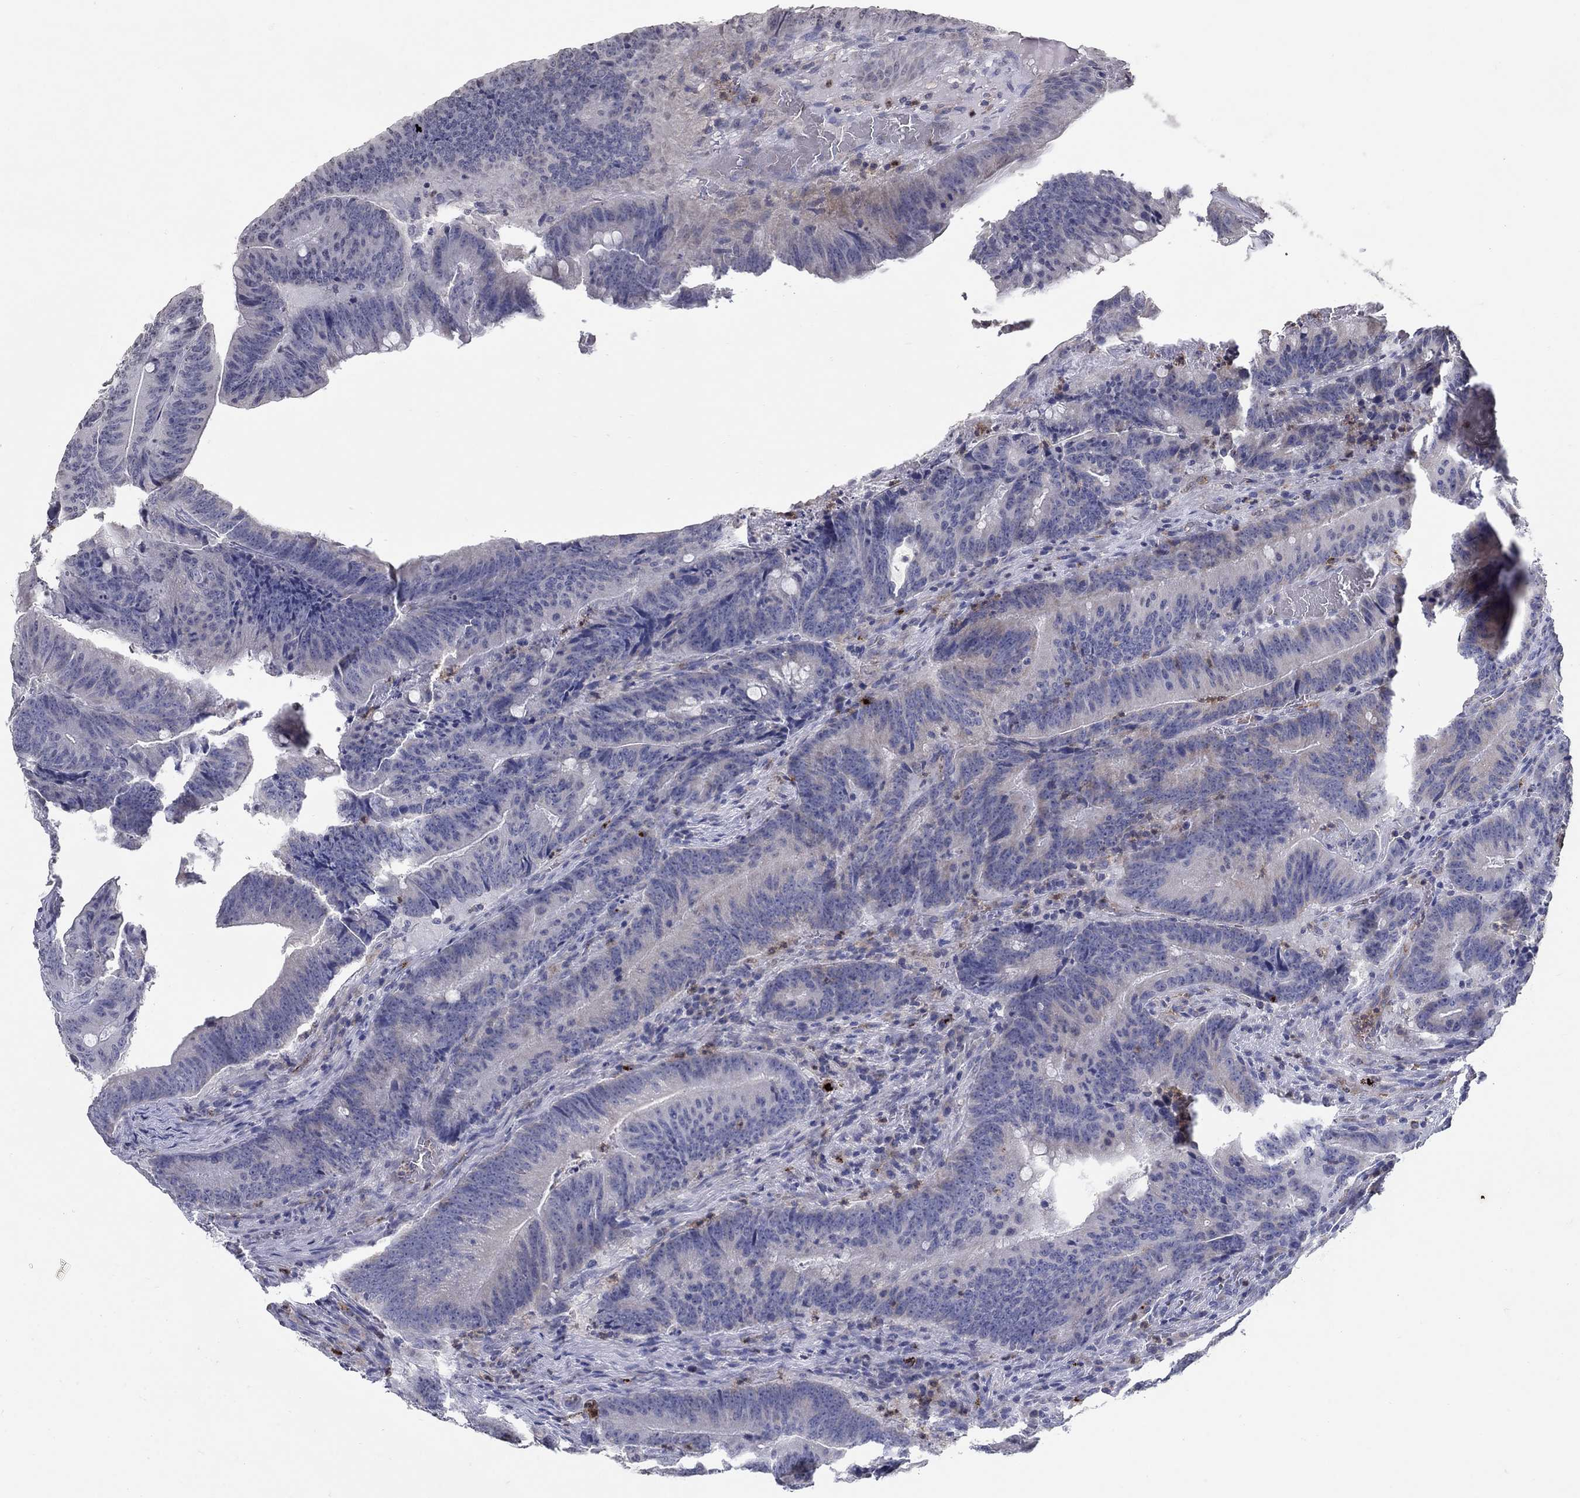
{"staining": {"intensity": "negative", "quantity": "none", "location": "none"}, "tissue": "colorectal cancer", "cell_type": "Tumor cells", "image_type": "cancer", "snomed": [{"axis": "morphology", "description": "Adenocarcinoma, NOS"}, {"axis": "topography", "description": "Colon"}], "caption": "An immunohistochemistry histopathology image of colorectal cancer is shown. There is no staining in tumor cells of colorectal cancer.", "gene": "TINAG", "patient": {"sex": "female", "age": 87}}